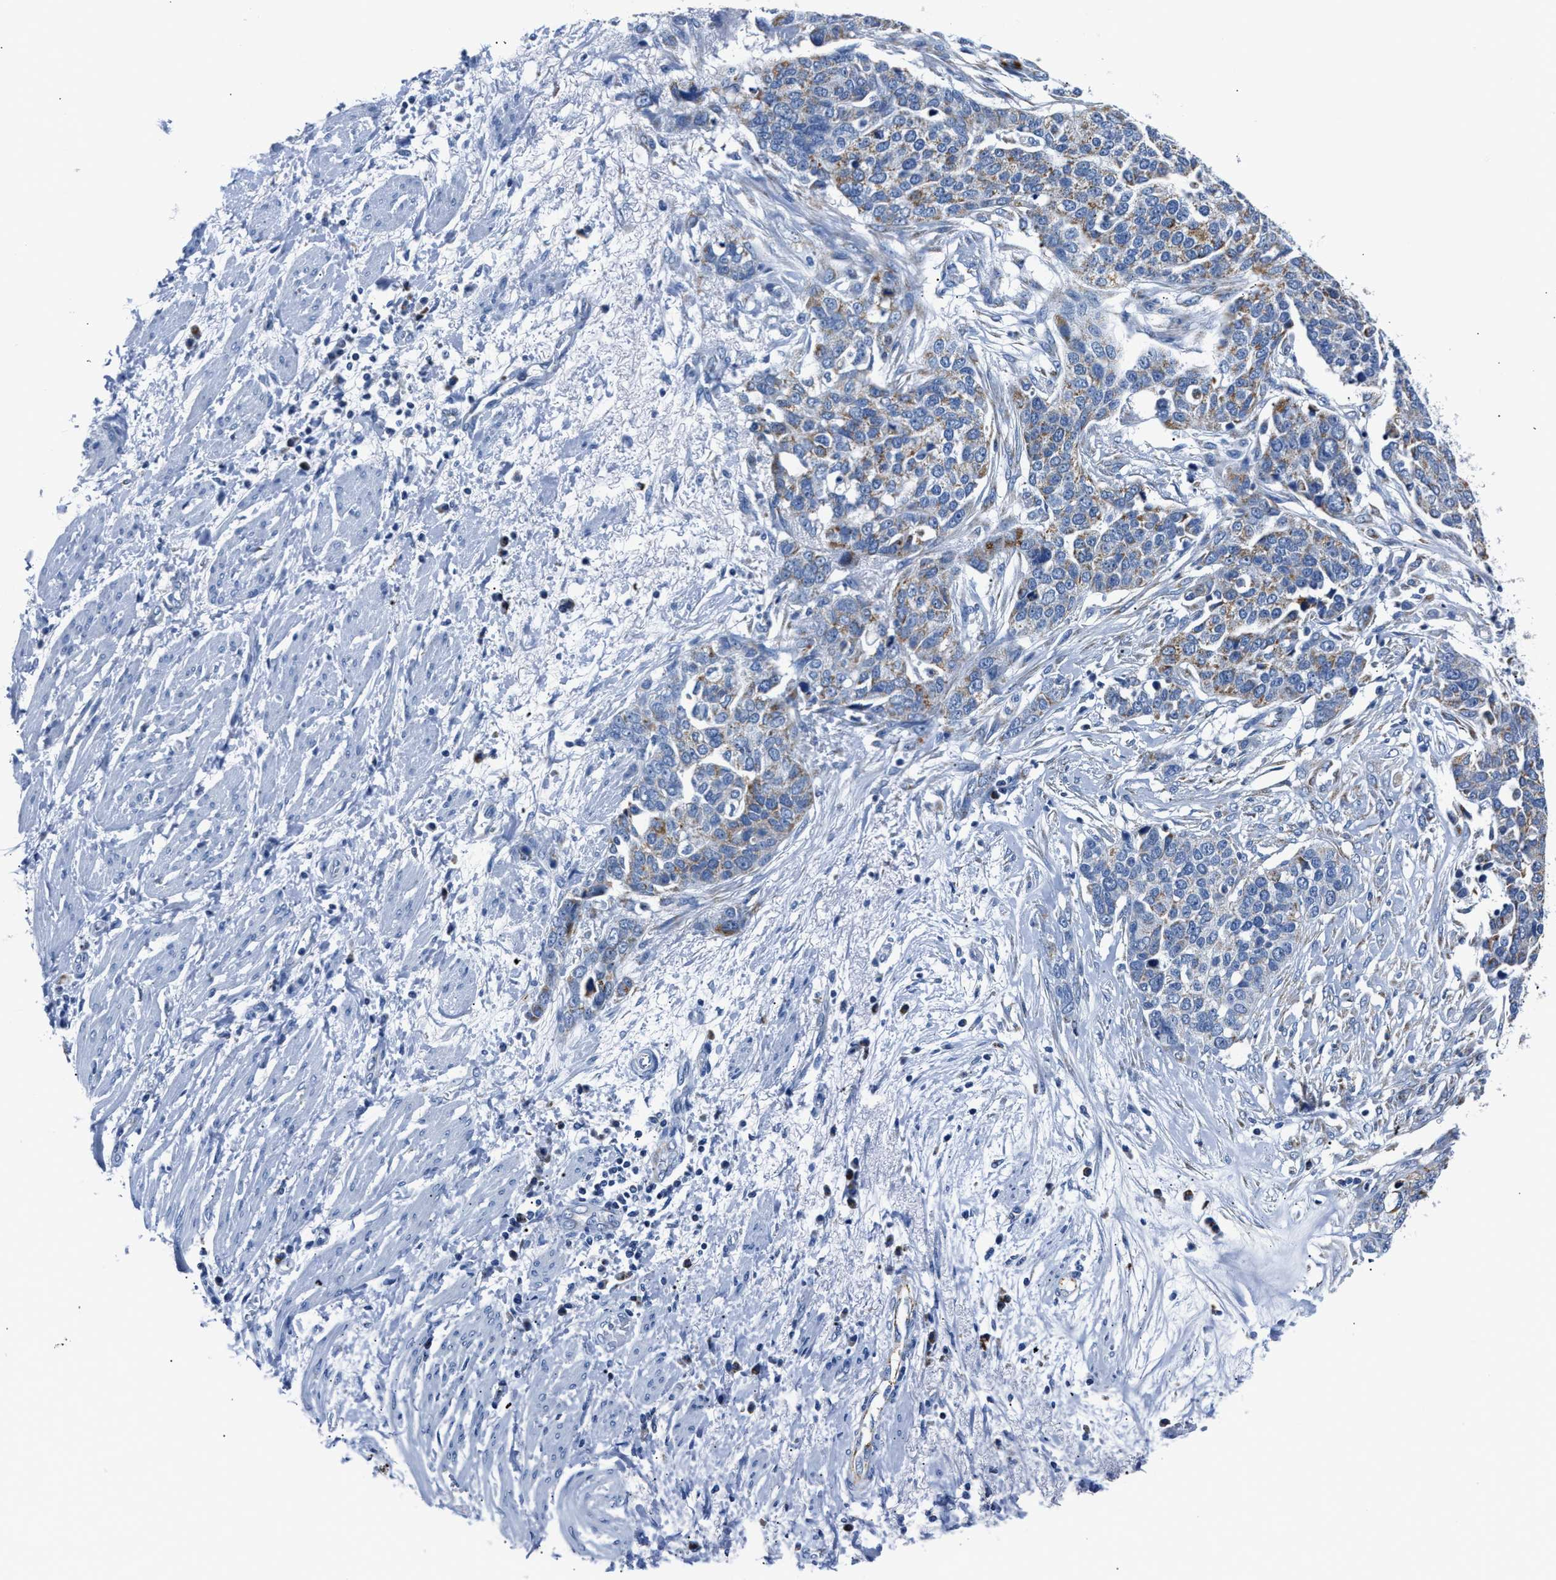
{"staining": {"intensity": "moderate", "quantity": "25%-75%", "location": "cytoplasmic/membranous"}, "tissue": "ovarian cancer", "cell_type": "Tumor cells", "image_type": "cancer", "snomed": [{"axis": "morphology", "description": "Cystadenocarcinoma, serous, NOS"}, {"axis": "topography", "description": "Ovary"}], "caption": "A histopathology image of human ovarian cancer (serous cystadenocarcinoma) stained for a protein shows moderate cytoplasmic/membranous brown staining in tumor cells.", "gene": "AMACR", "patient": {"sex": "female", "age": 44}}